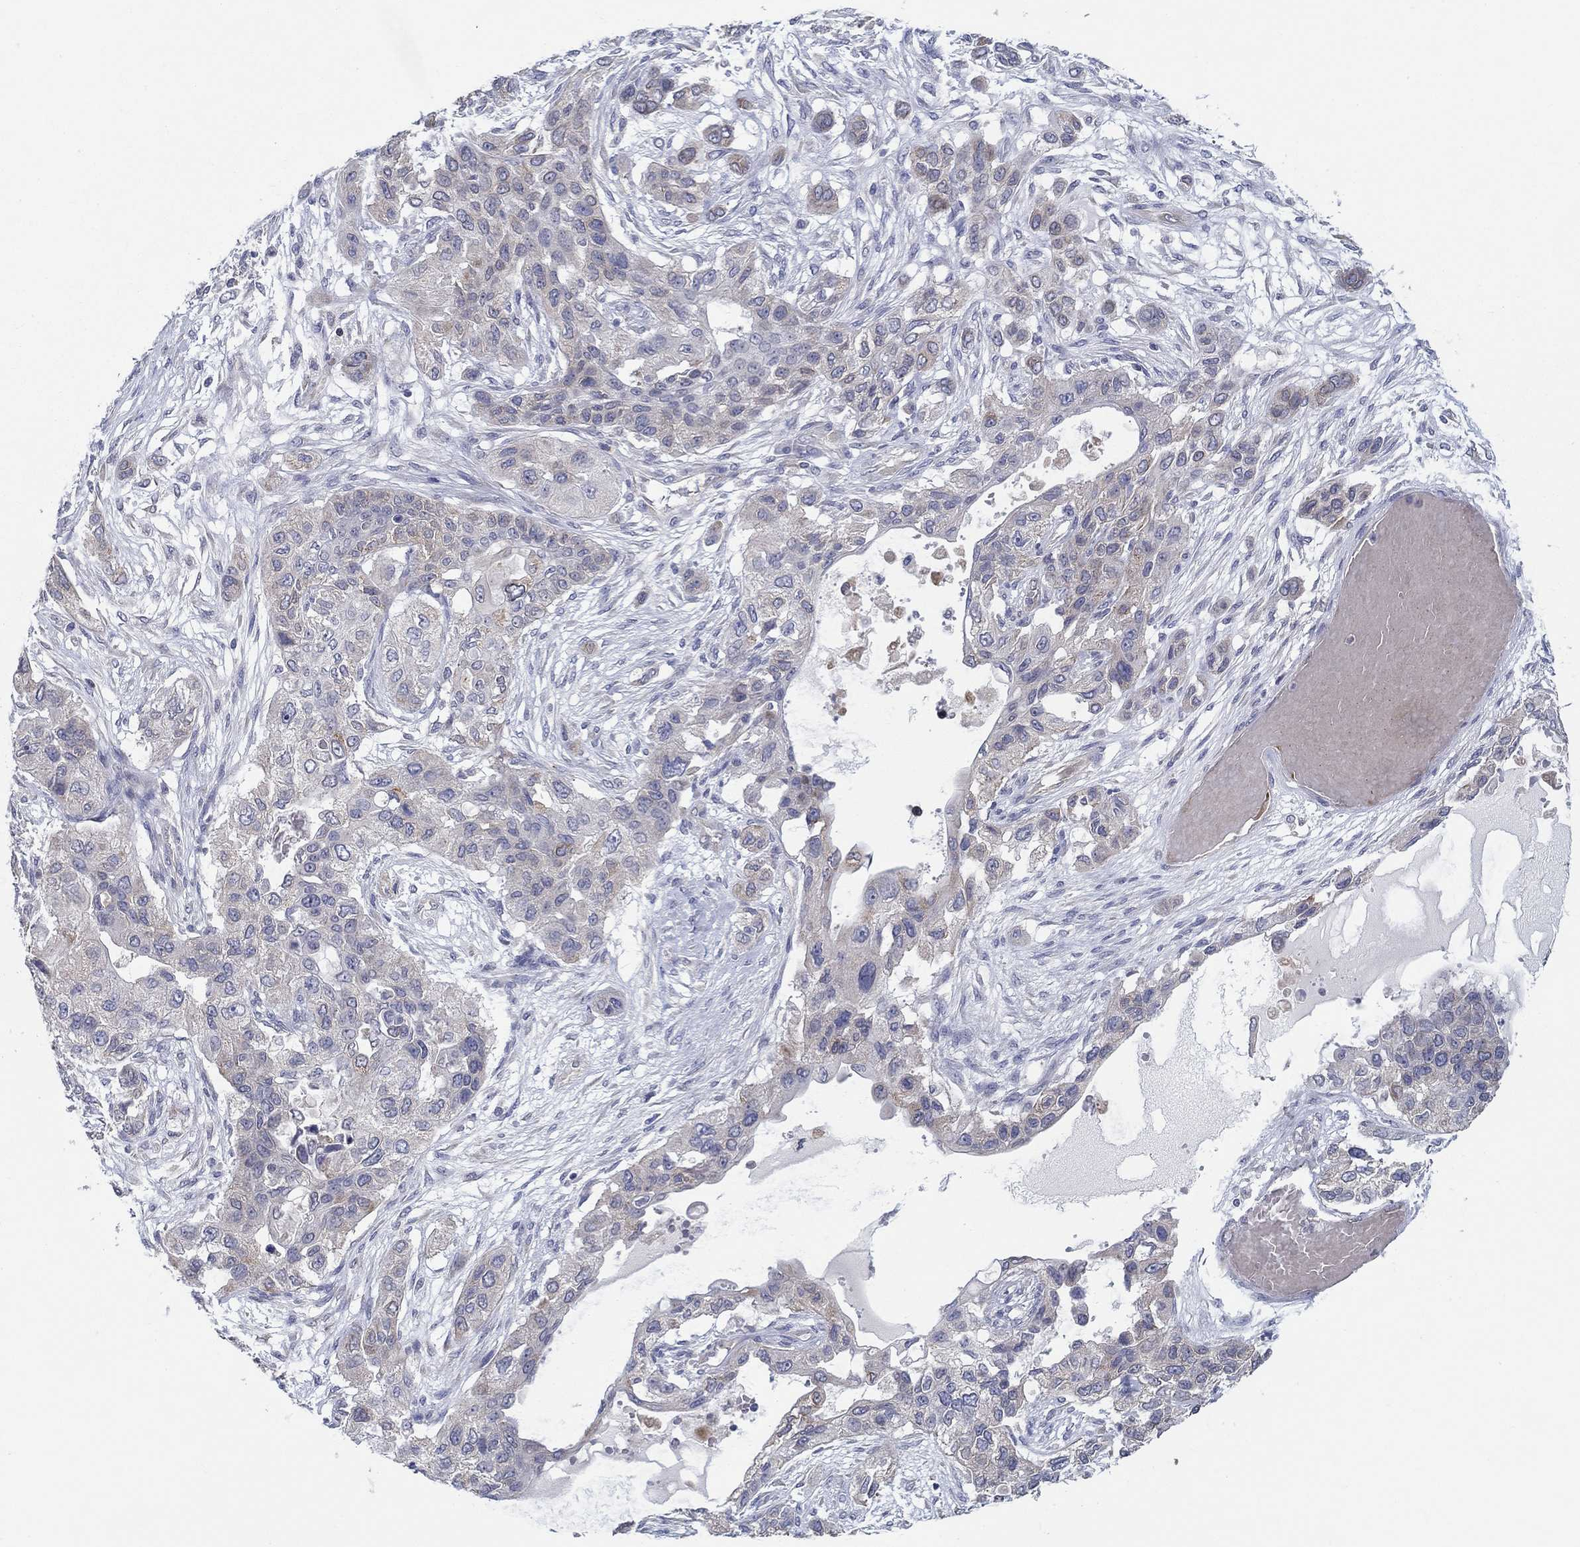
{"staining": {"intensity": "negative", "quantity": "none", "location": "none"}, "tissue": "lung cancer", "cell_type": "Tumor cells", "image_type": "cancer", "snomed": [{"axis": "morphology", "description": "Squamous cell carcinoma, NOS"}, {"axis": "topography", "description": "Lung"}], "caption": "An image of human lung cancer is negative for staining in tumor cells. (DAB immunohistochemistry (IHC), high magnification).", "gene": "ERMP1", "patient": {"sex": "female", "age": 70}}